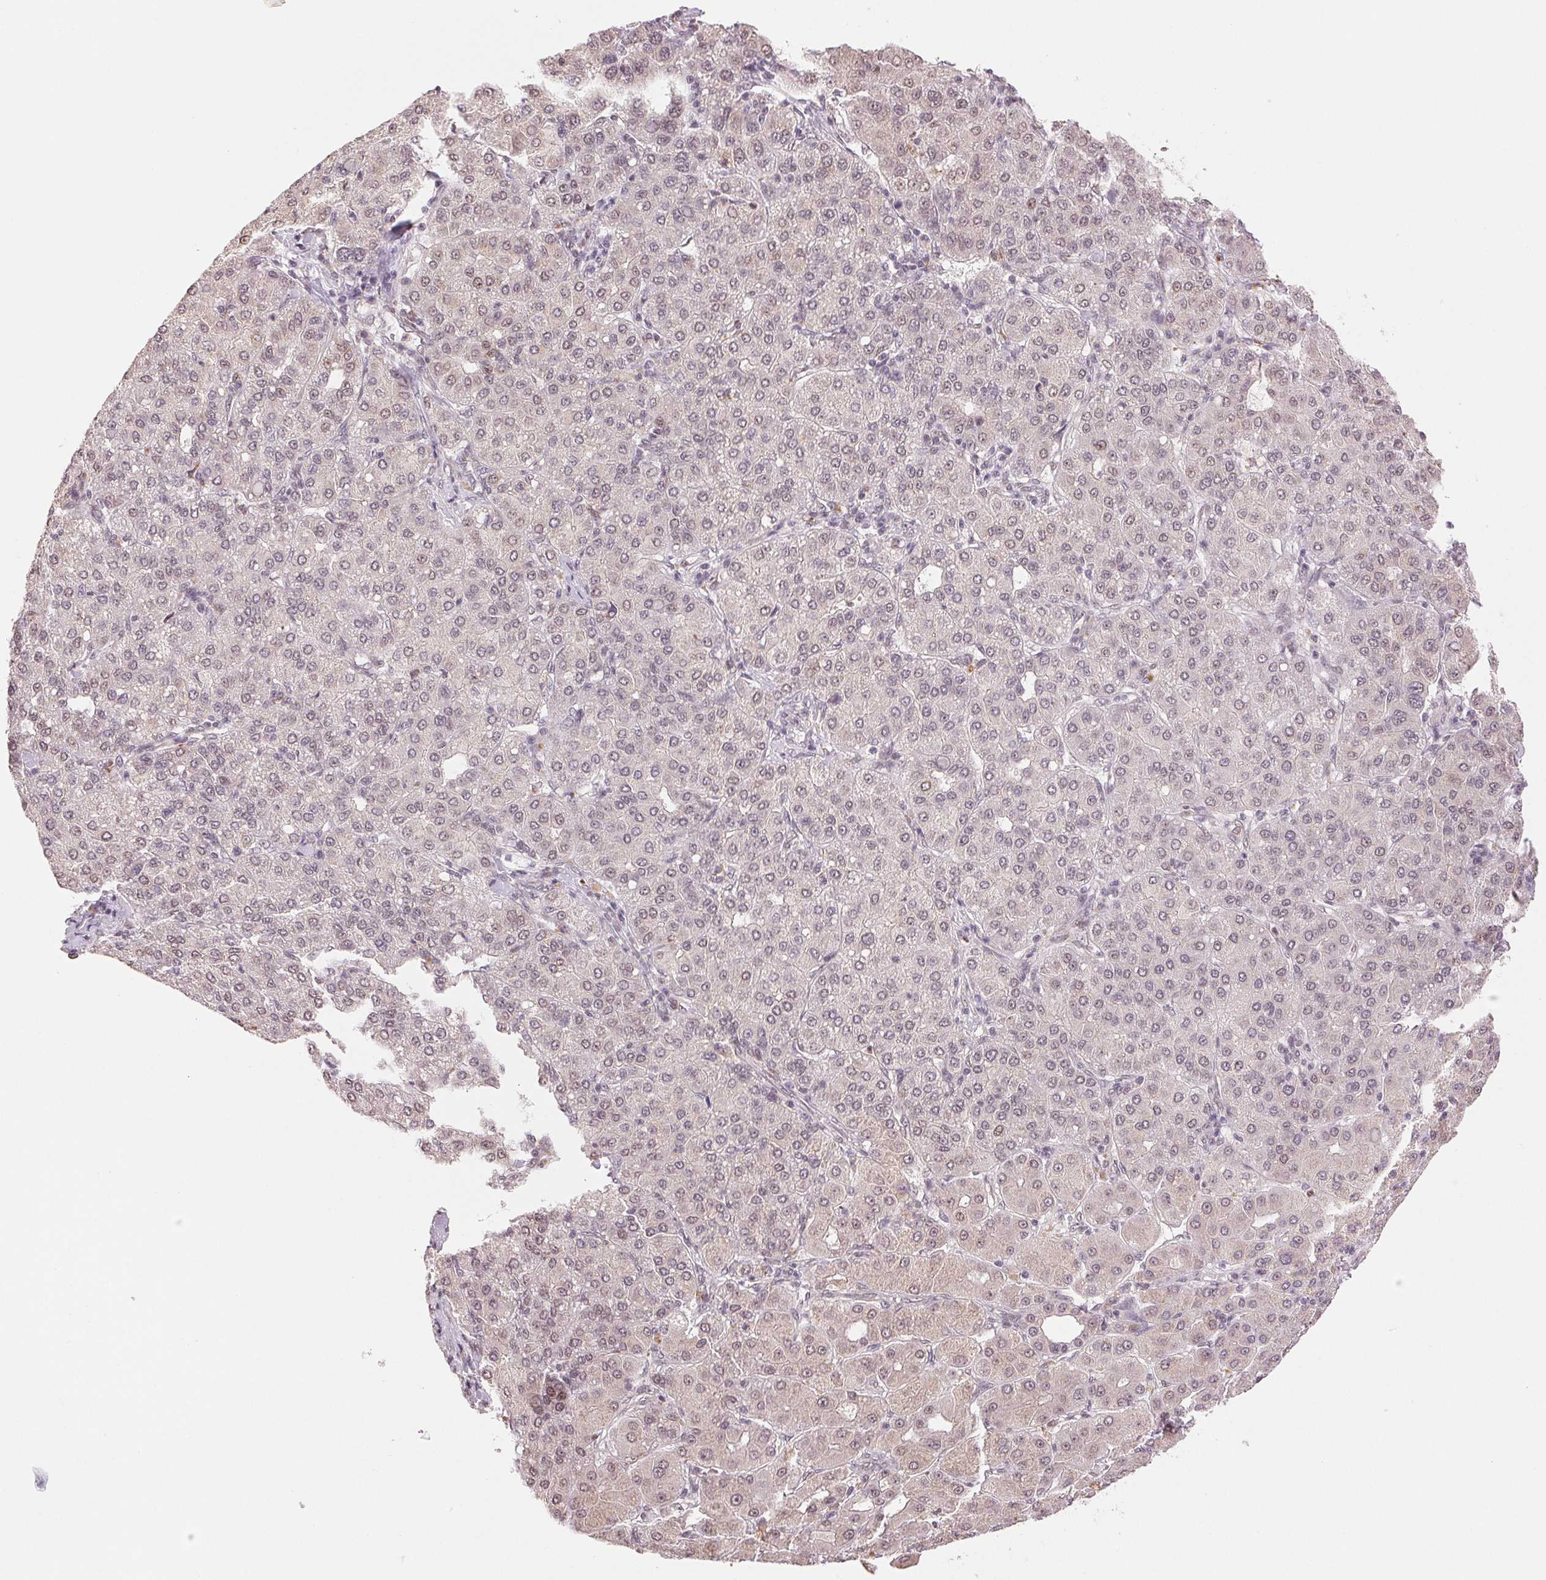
{"staining": {"intensity": "weak", "quantity": "25%-75%", "location": "nuclear"}, "tissue": "liver cancer", "cell_type": "Tumor cells", "image_type": "cancer", "snomed": [{"axis": "morphology", "description": "Carcinoma, Hepatocellular, NOS"}, {"axis": "topography", "description": "Liver"}], "caption": "The immunohistochemical stain highlights weak nuclear positivity in tumor cells of liver hepatocellular carcinoma tissue.", "gene": "GRHL3", "patient": {"sex": "male", "age": 65}}